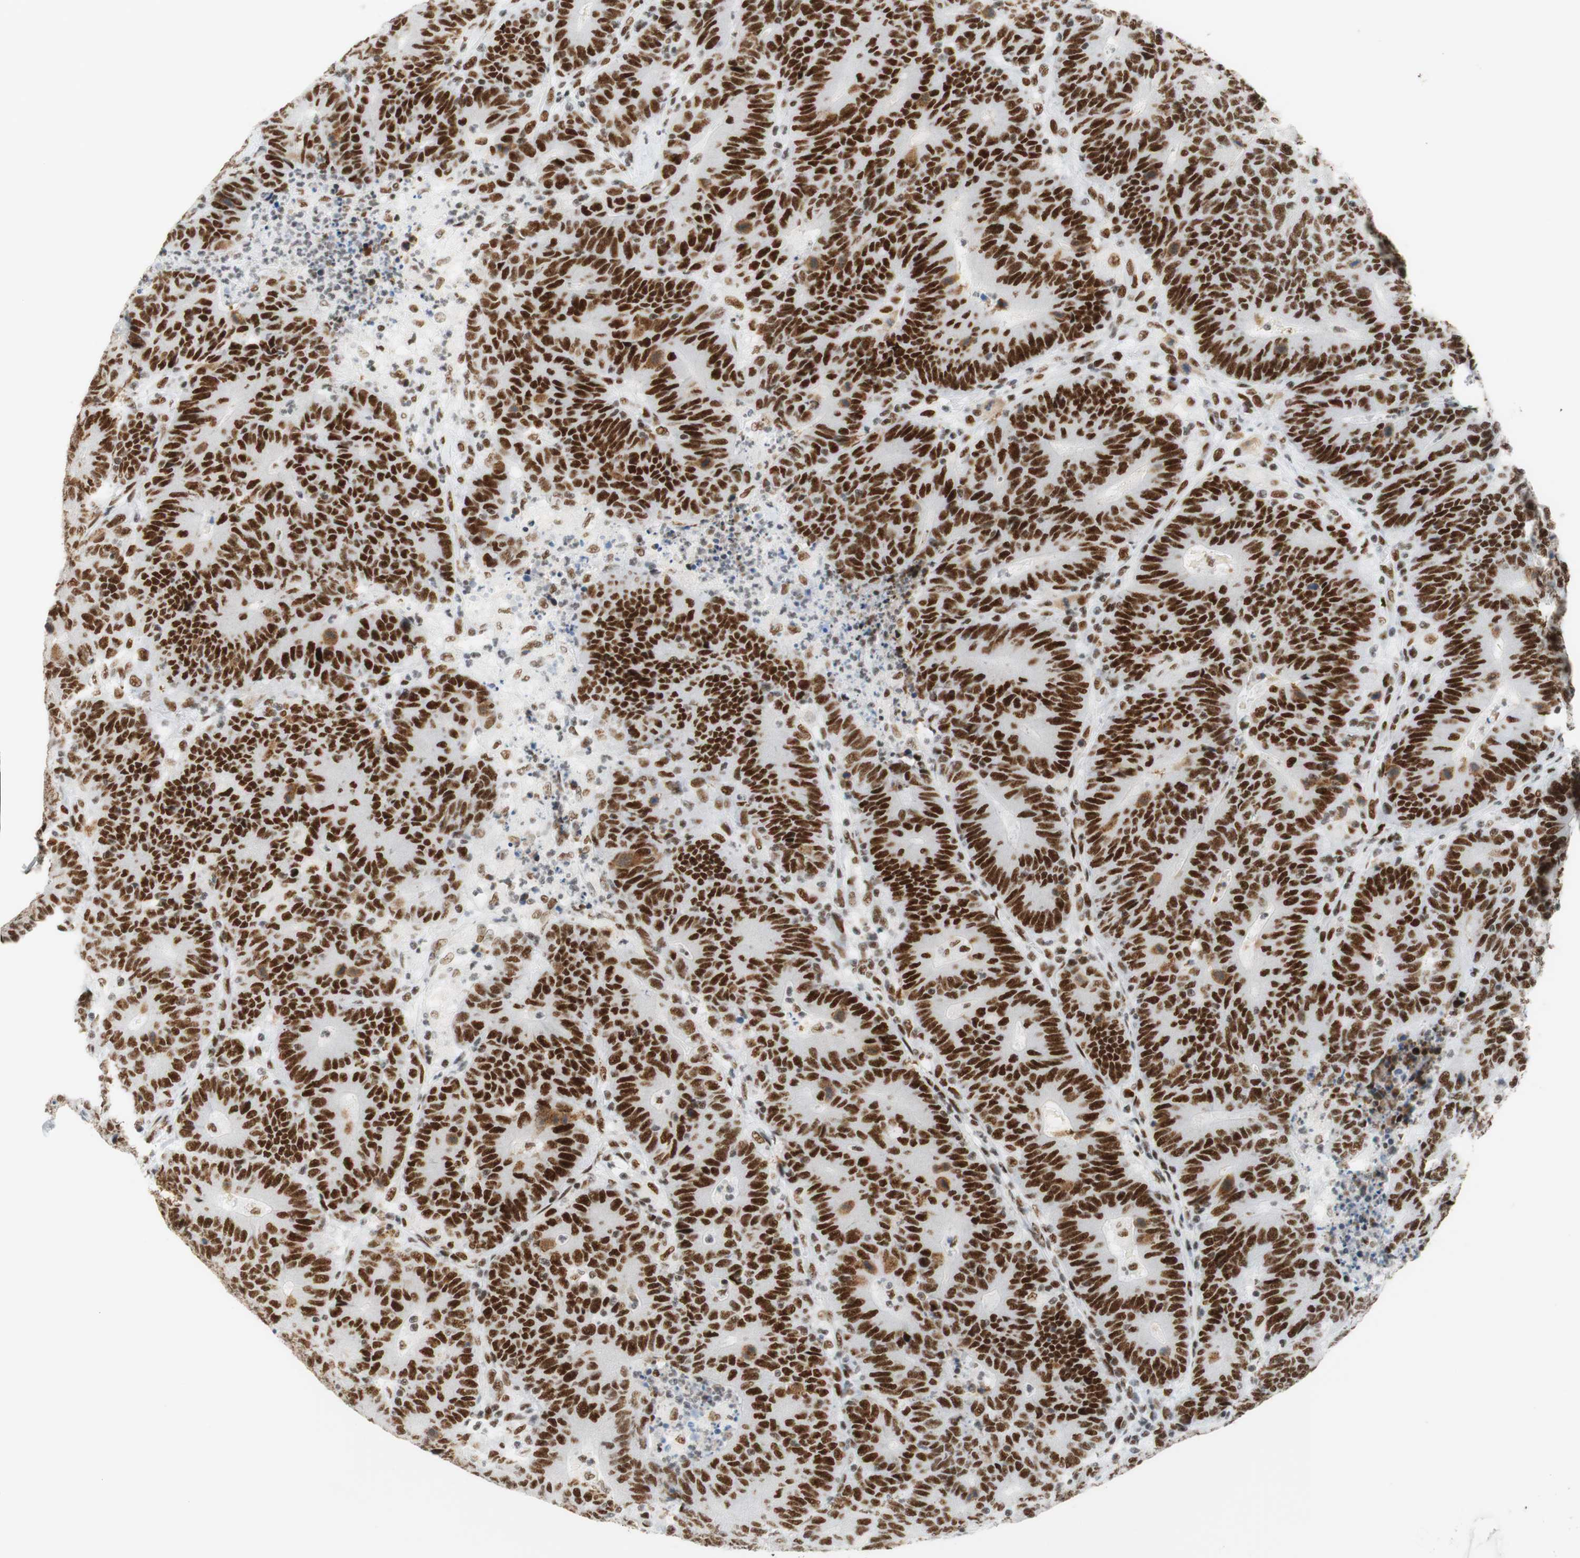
{"staining": {"intensity": "strong", "quantity": ">75%", "location": "nuclear"}, "tissue": "colorectal cancer", "cell_type": "Tumor cells", "image_type": "cancer", "snomed": [{"axis": "morphology", "description": "Normal tissue, NOS"}, {"axis": "morphology", "description": "Adenocarcinoma, NOS"}, {"axis": "topography", "description": "Colon"}], "caption": "Strong nuclear protein staining is seen in about >75% of tumor cells in colorectal cancer.", "gene": "RNF20", "patient": {"sex": "female", "age": 75}}